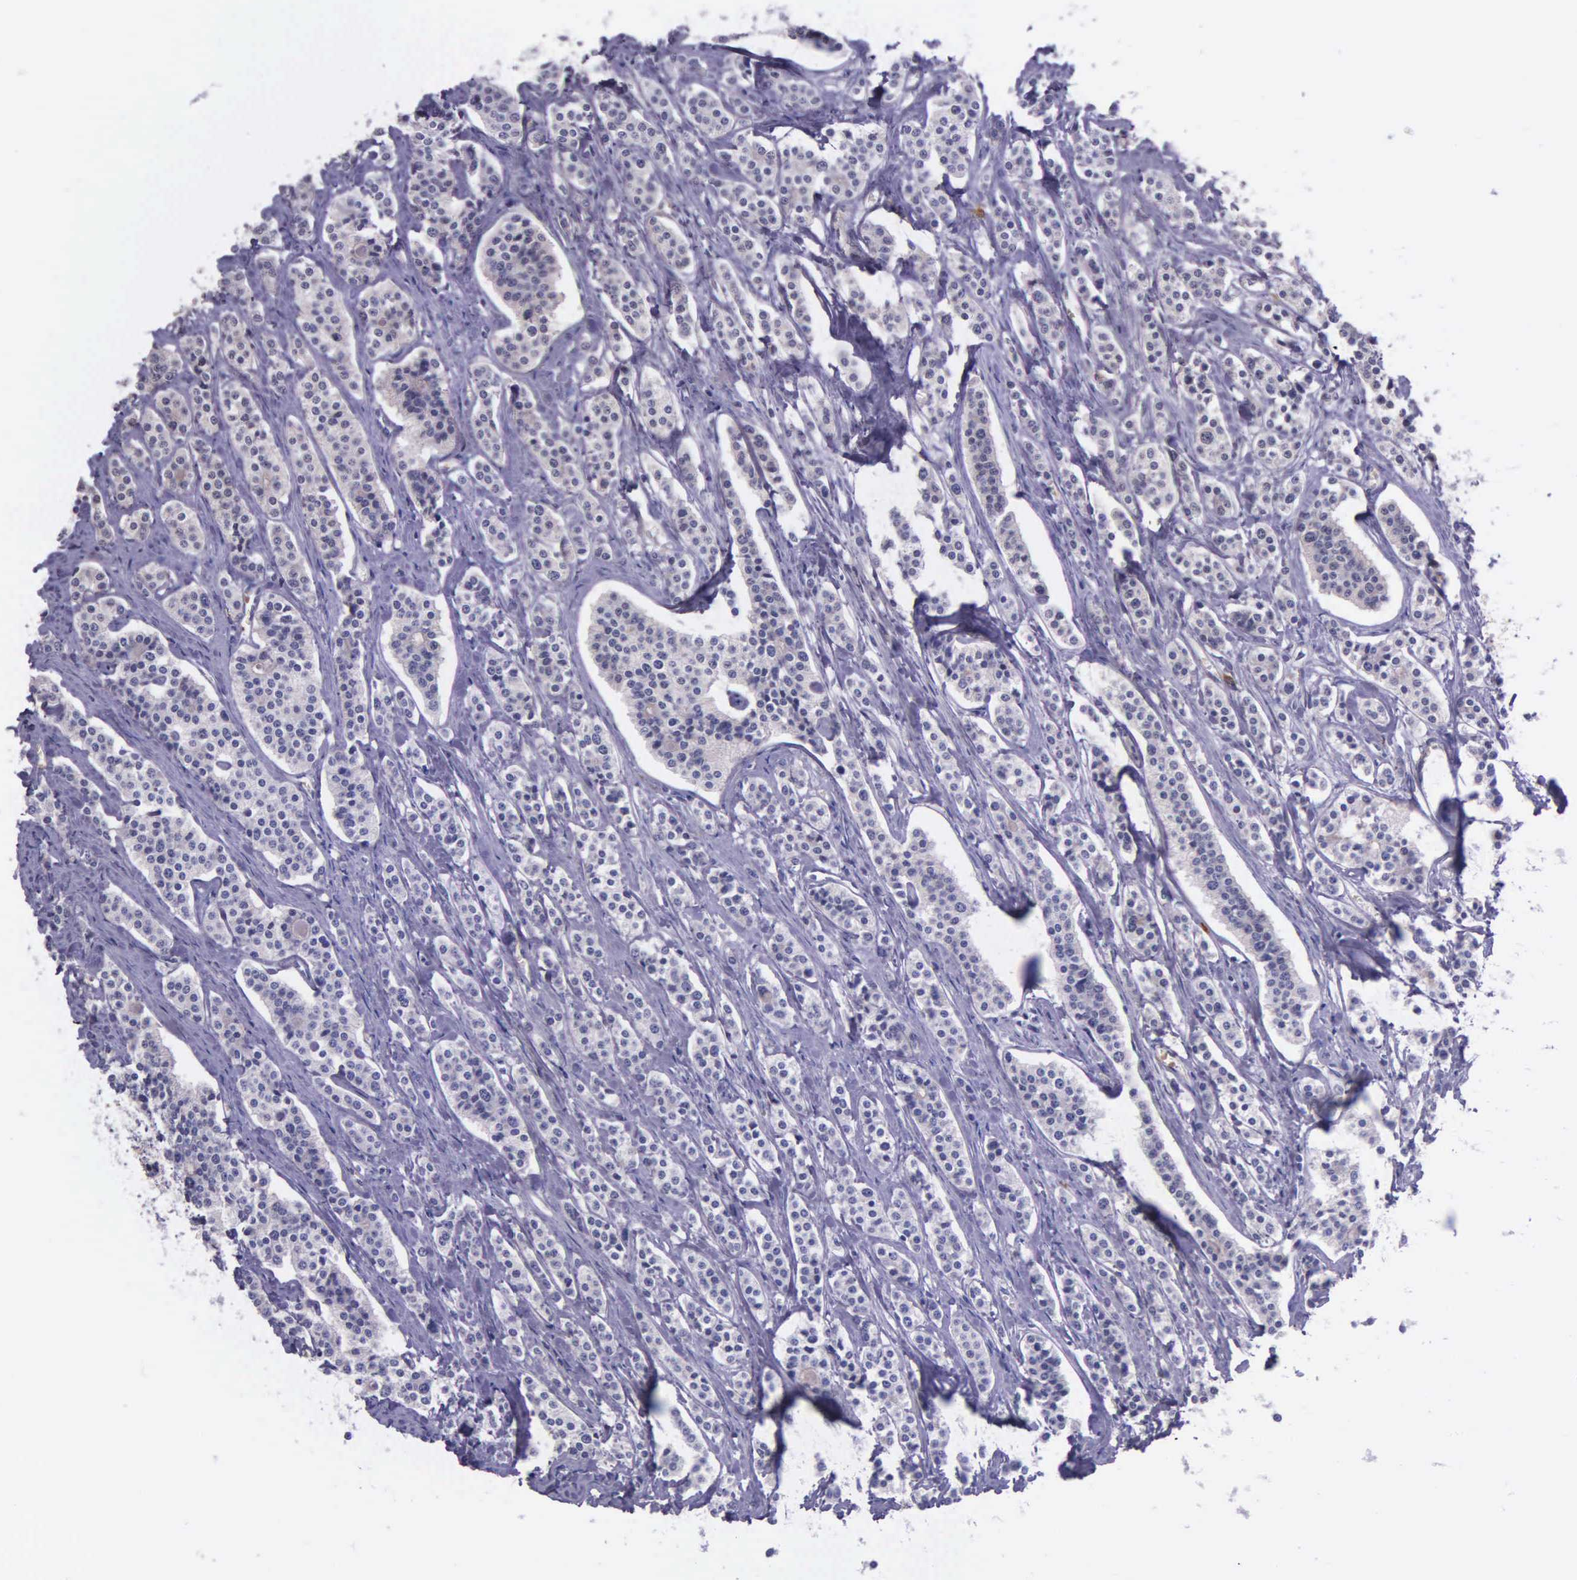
{"staining": {"intensity": "negative", "quantity": "none", "location": "none"}, "tissue": "carcinoid", "cell_type": "Tumor cells", "image_type": "cancer", "snomed": [{"axis": "morphology", "description": "Carcinoid, malignant, NOS"}, {"axis": "topography", "description": "Small intestine"}], "caption": "Immunohistochemistry photomicrograph of malignant carcinoid stained for a protein (brown), which shows no expression in tumor cells.", "gene": "AHNAK2", "patient": {"sex": "male", "age": 63}}